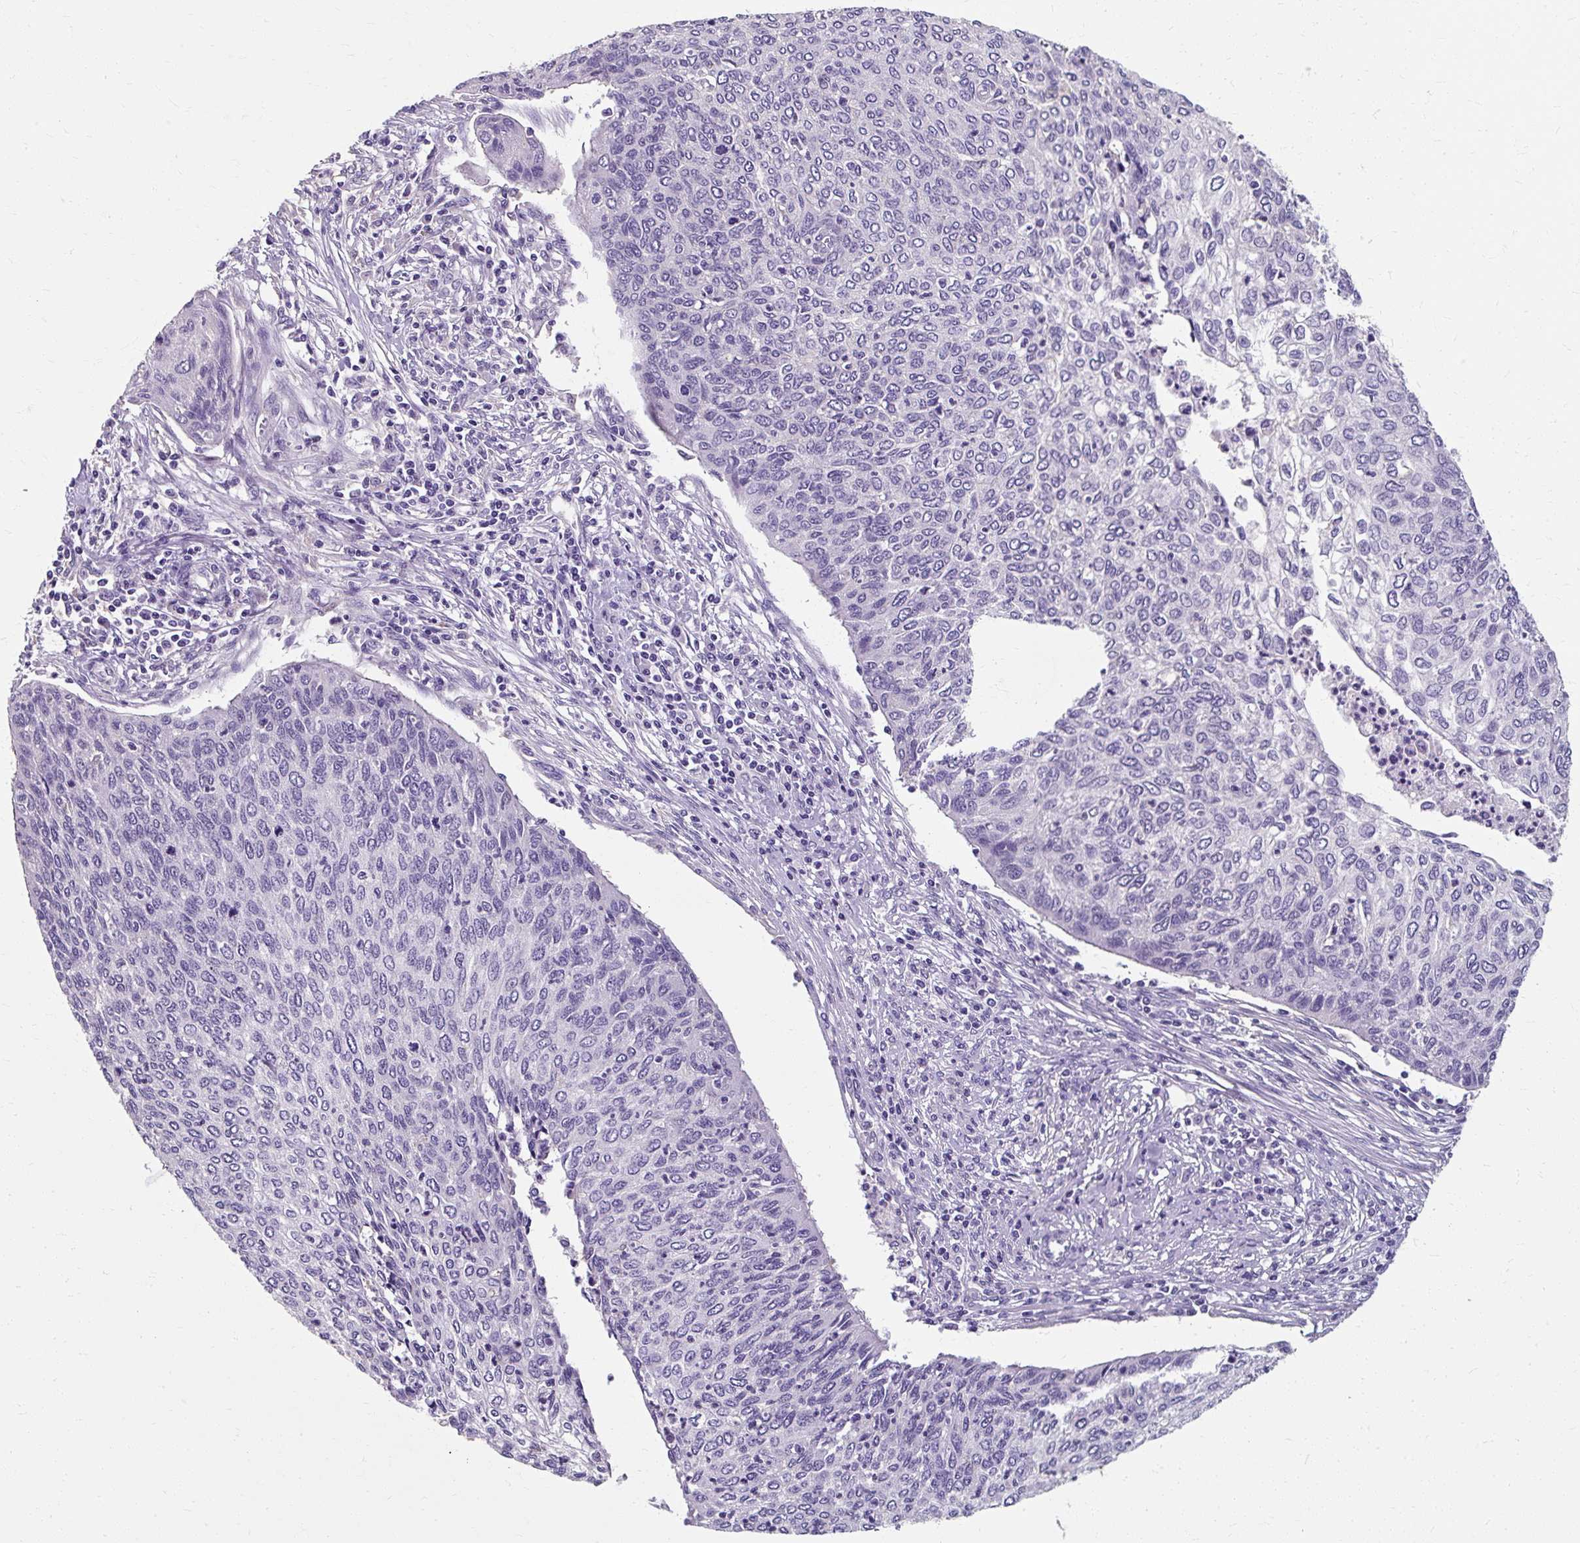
{"staining": {"intensity": "negative", "quantity": "none", "location": "none"}, "tissue": "cervical cancer", "cell_type": "Tumor cells", "image_type": "cancer", "snomed": [{"axis": "morphology", "description": "Squamous cell carcinoma, NOS"}, {"axis": "topography", "description": "Cervix"}], "caption": "A histopathology image of human squamous cell carcinoma (cervical) is negative for staining in tumor cells. (DAB (3,3'-diaminobenzidine) immunohistochemistry, high magnification).", "gene": "KLHL24", "patient": {"sex": "female", "age": 38}}